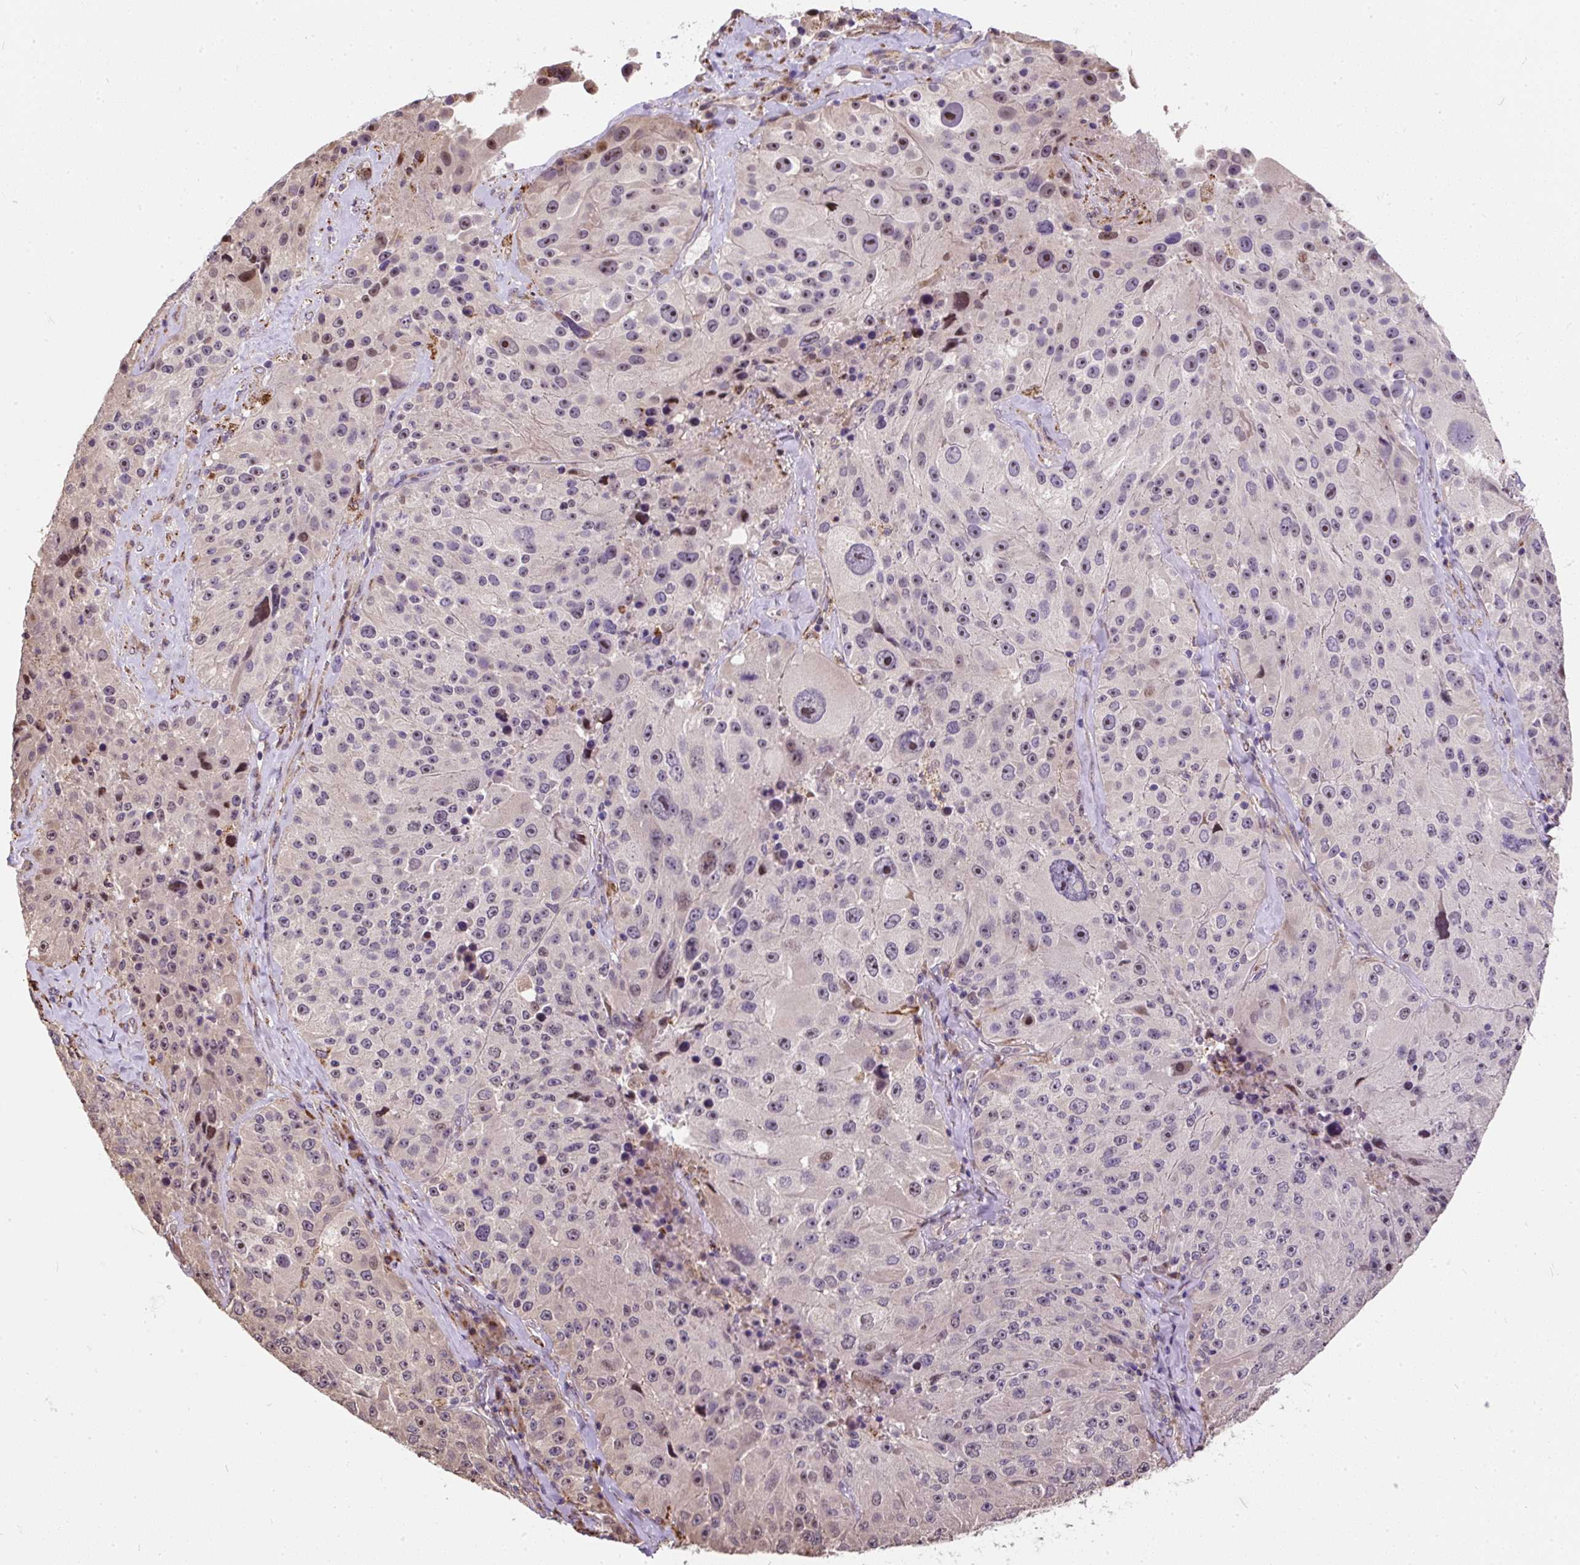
{"staining": {"intensity": "negative", "quantity": "none", "location": "none"}, "tissue": "melanoma", "cell_type": "Tumor cells", "image_type": "cancer", "snomed": [{"axis": "morphology", "description": "Malignant melanoma, Metastatic site"}, {"axis": "topography", "description": "Lymph node"}], "caption": "Immunohistochemical staining of melanoma demonstrates no significant expression in tumor cells.", "gene": "PUS7L", "patient": {"sex": "male", "age": 62}}